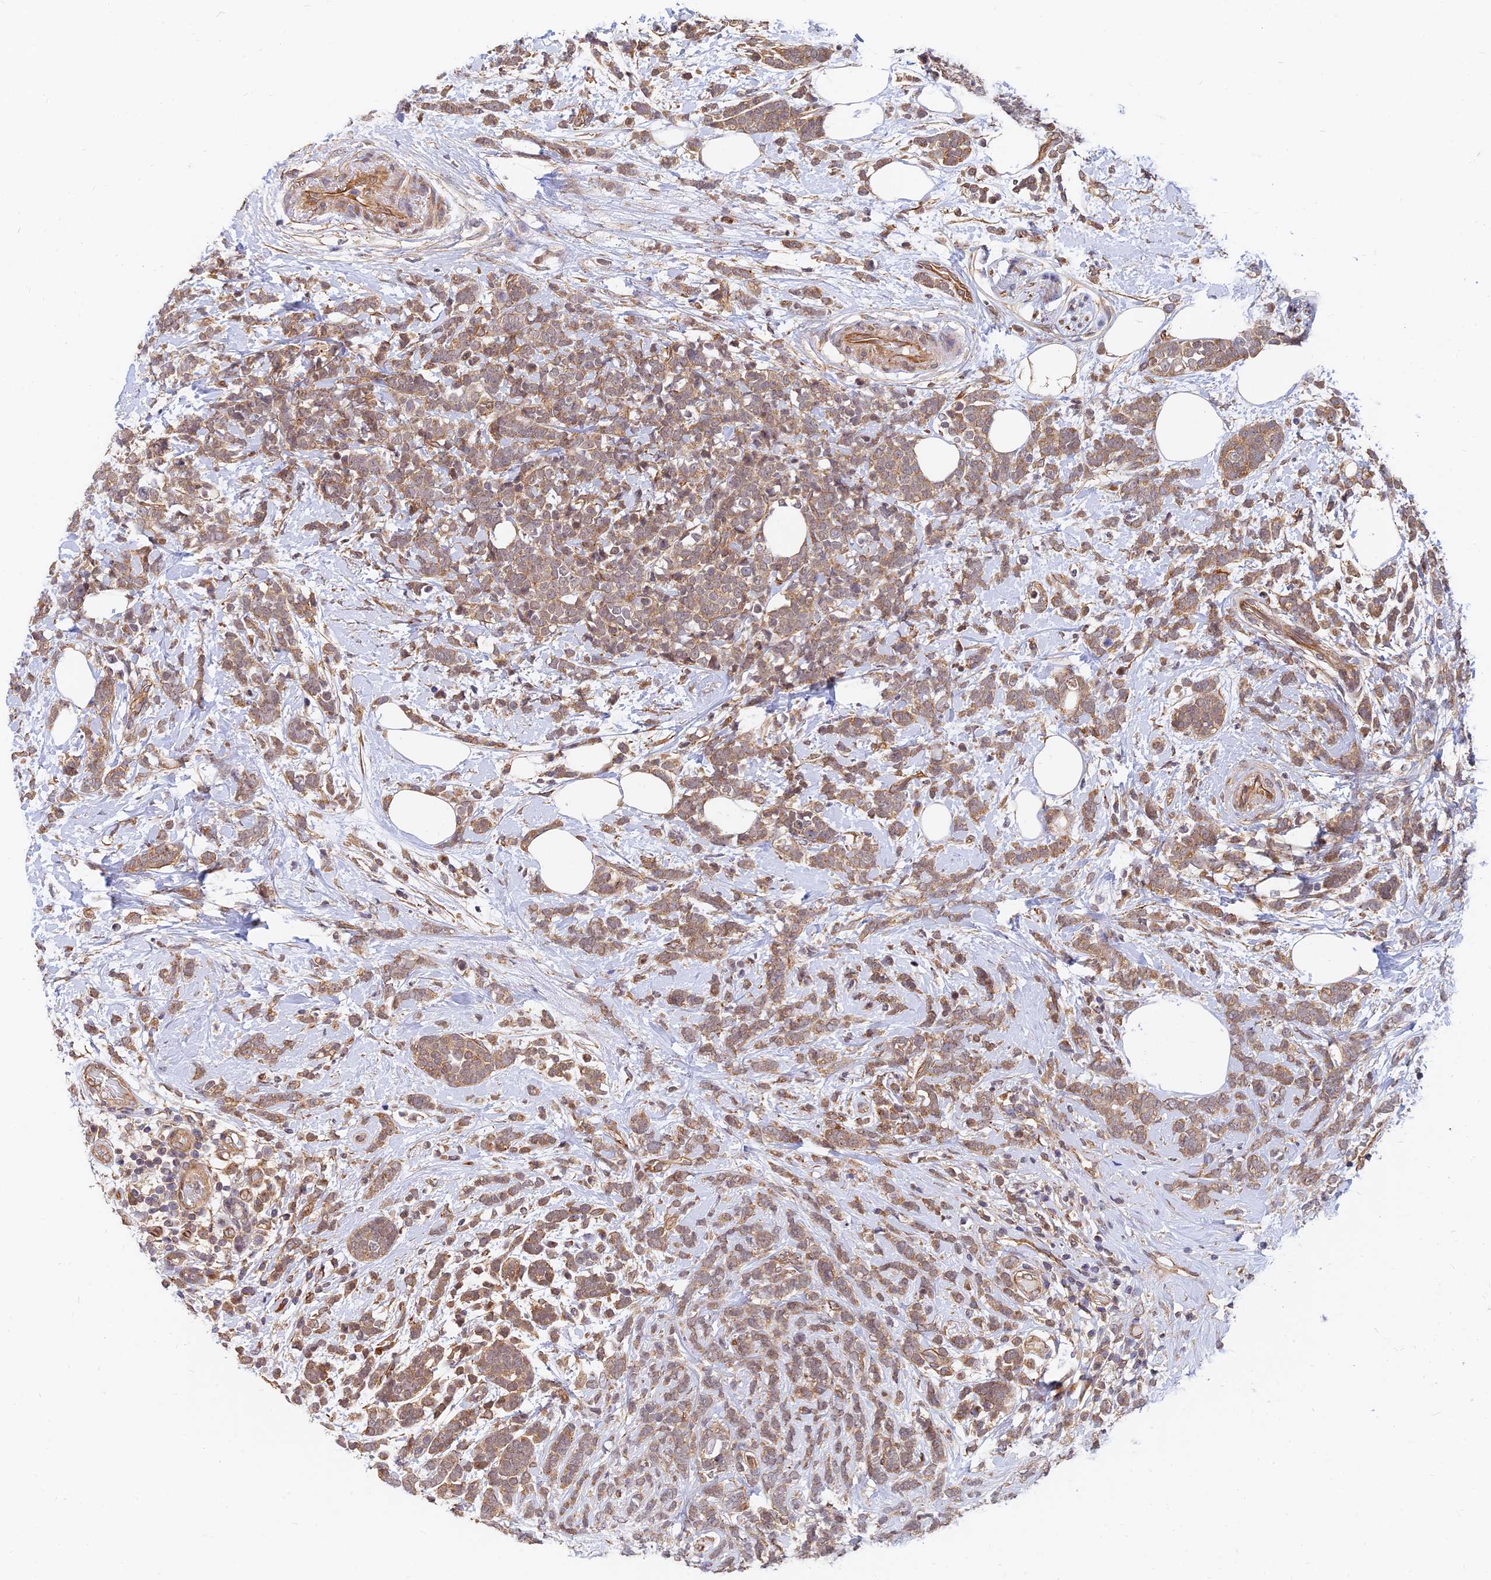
{"staining": {"intensity": "moderate", "quantity": ">75%", "location": "cytoplasmic/membranous"}, "tissue": "breast cancer", "cell_type": "Tumor cells", "image_type": "cancer", "snomed": [{"axis": "morphology", "description": "Lobular carcinoma"}, {"axis": "topography", "description": "Breast"}], "caption": "IHC photomicrograph of neoplastic tissue: human breast lobular carcinoma stained using IHC demonstrates medium levels of moderate protein expression localized specifically in the cytoplasmic/membranous of tumor cells, appearing as a cytoplasmic/membranous brown color.", "gene": "WDR41", "patient": {"sex": "female", "age": 58}}